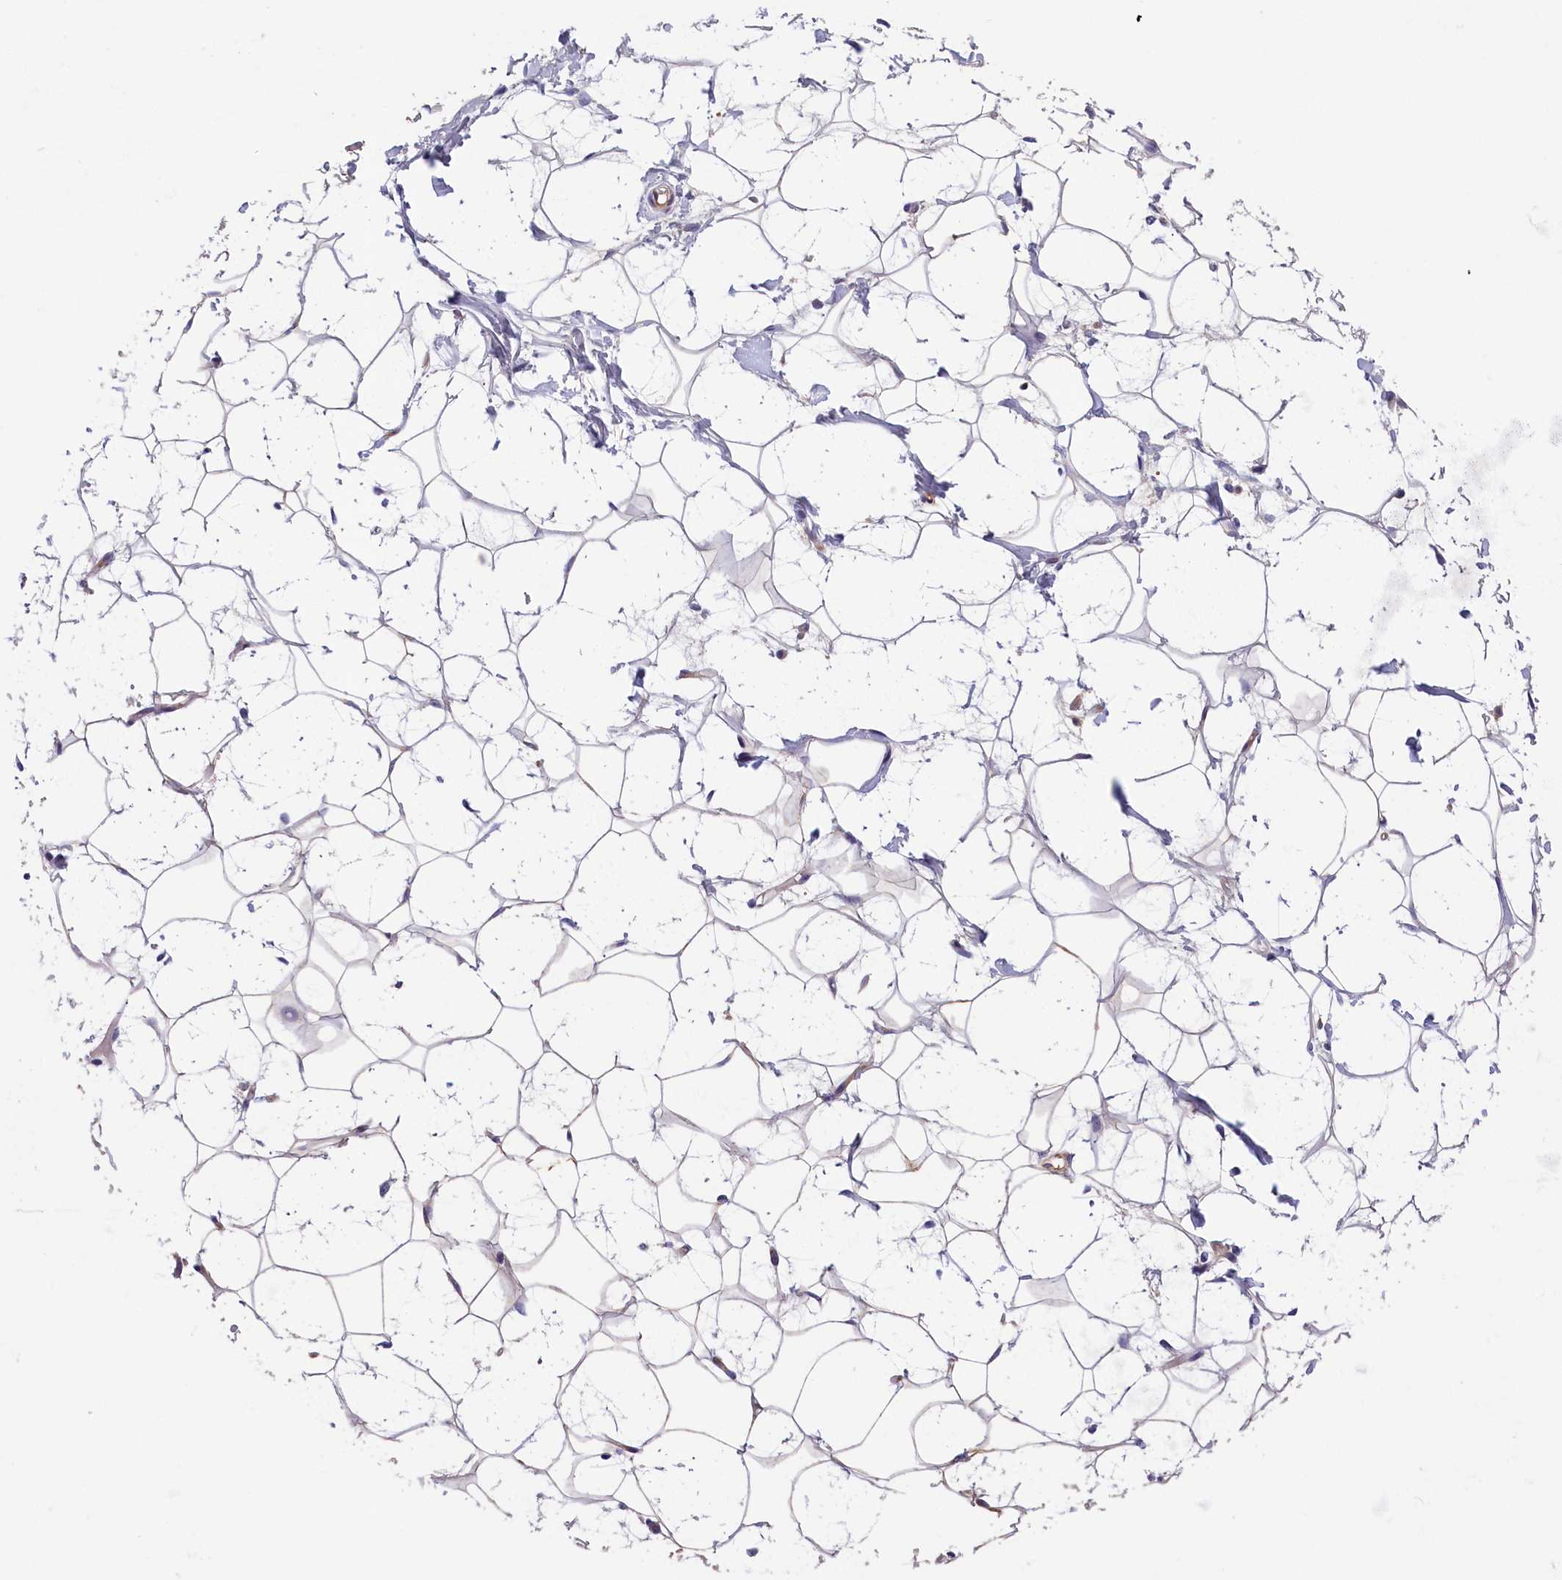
{"staining": {"intensity": "negative", "quantity": "none", "location": "none"}, "tissue": "adipose tissue", "cell_type": "Adipocytes", "image_type": "normal", "snomed": [{"axis": "morphology", "description": "Normal tissue, NOS"}, {"axis": "topography", "description": "Breast"}], "caption": "Normal adipose tissue was stained to show a protein in brown. There is no significant positivity in adipocytes.", "gene": "BCL2L13", "patient": {"sex": "female", "age": 26}}